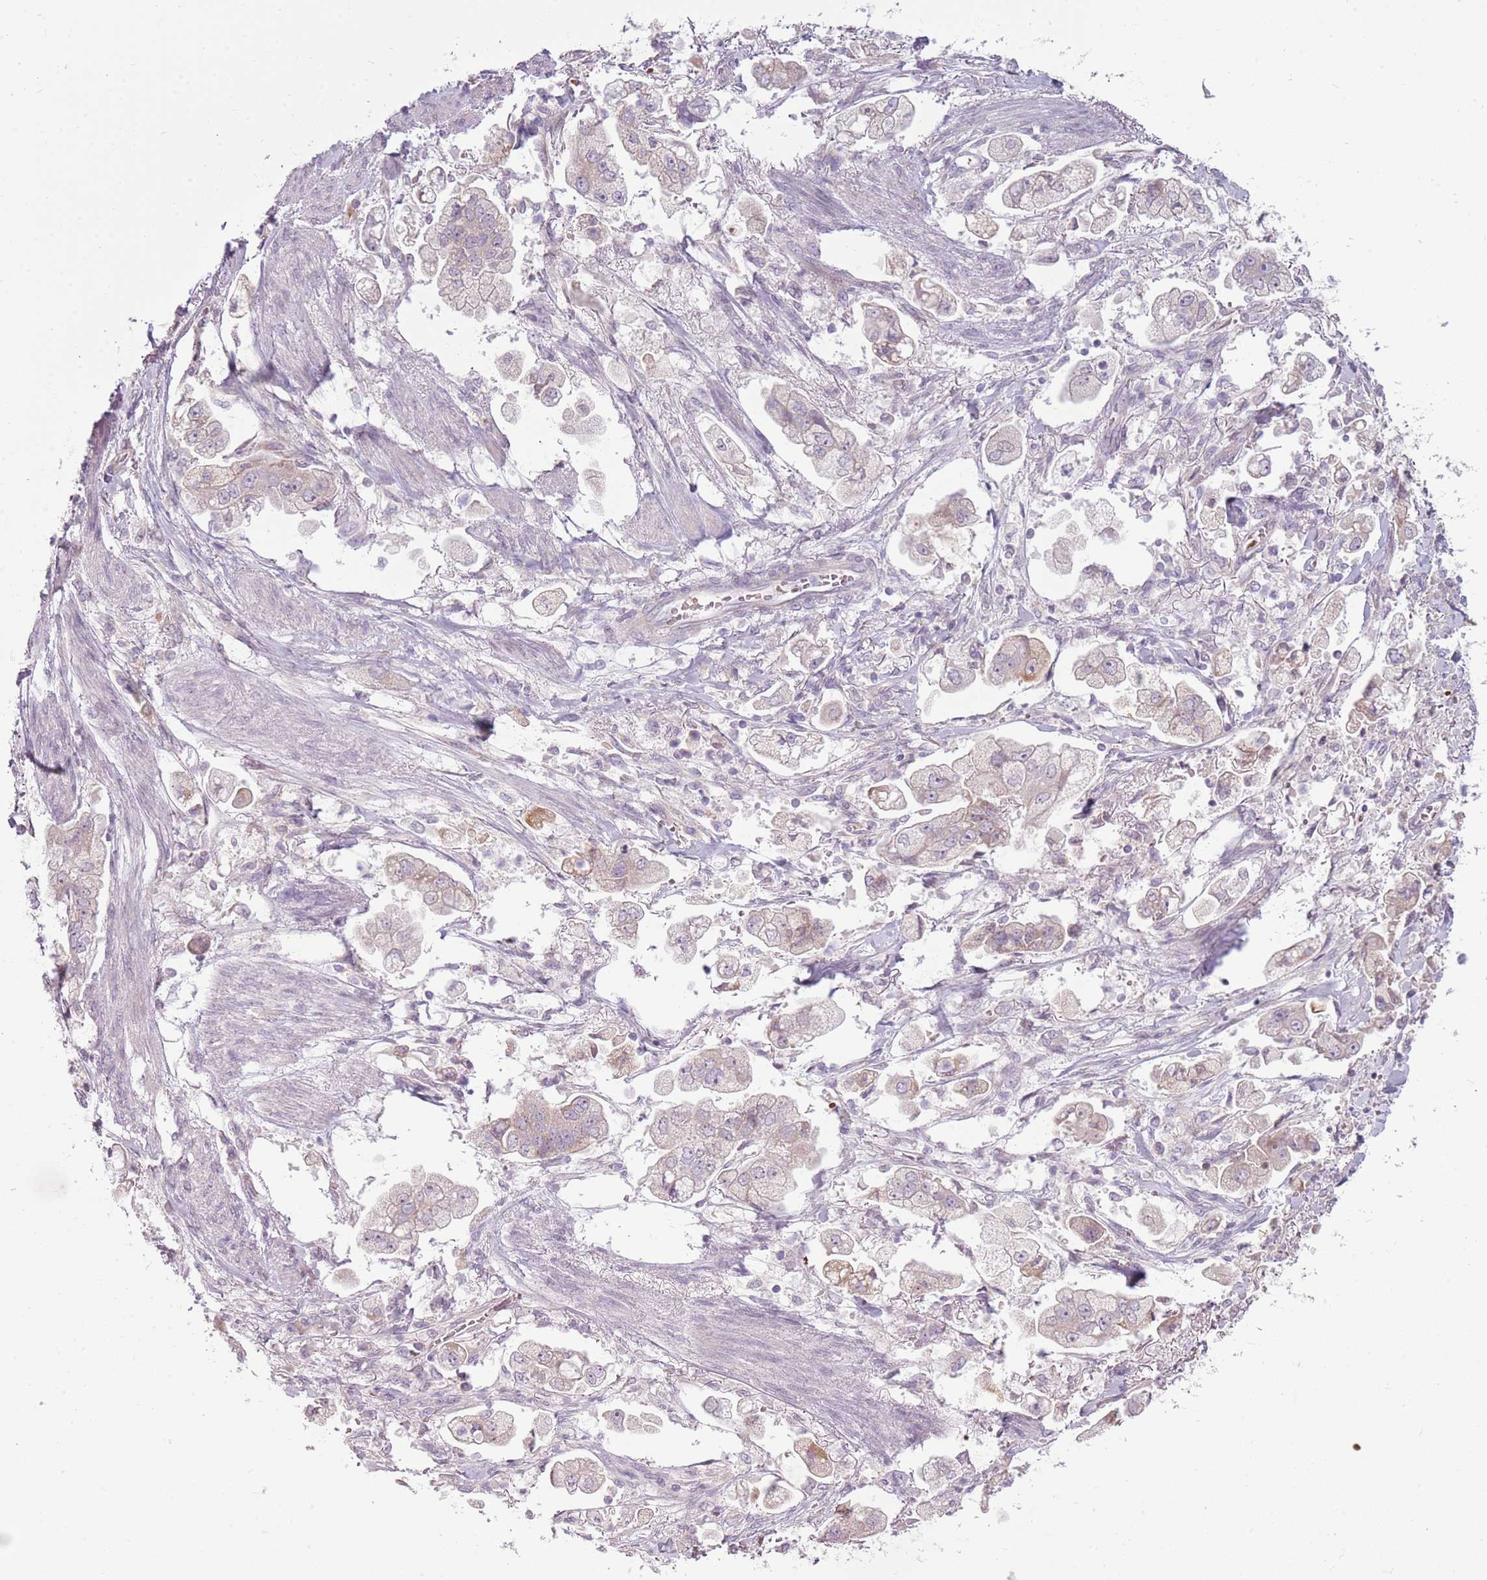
{"staining": {"intensity": "negative", "quantity": "none", "location": "none"}, "tissue": "stomach cancer", "cell_type": "Tumor cells", "image_type": "cancer", "snomed": [{"axis": "morphology", "description": "Adenocarcinoma, NOS"}, {"axis": "topography", "description": "Stomach"}], "caption": "Micrograph shows no significant protein expression in tumor cells of stomach cancer (adenocarcinoma).", "gene": "HSPA14", "patient": {"sex": "male", "age": 62}}